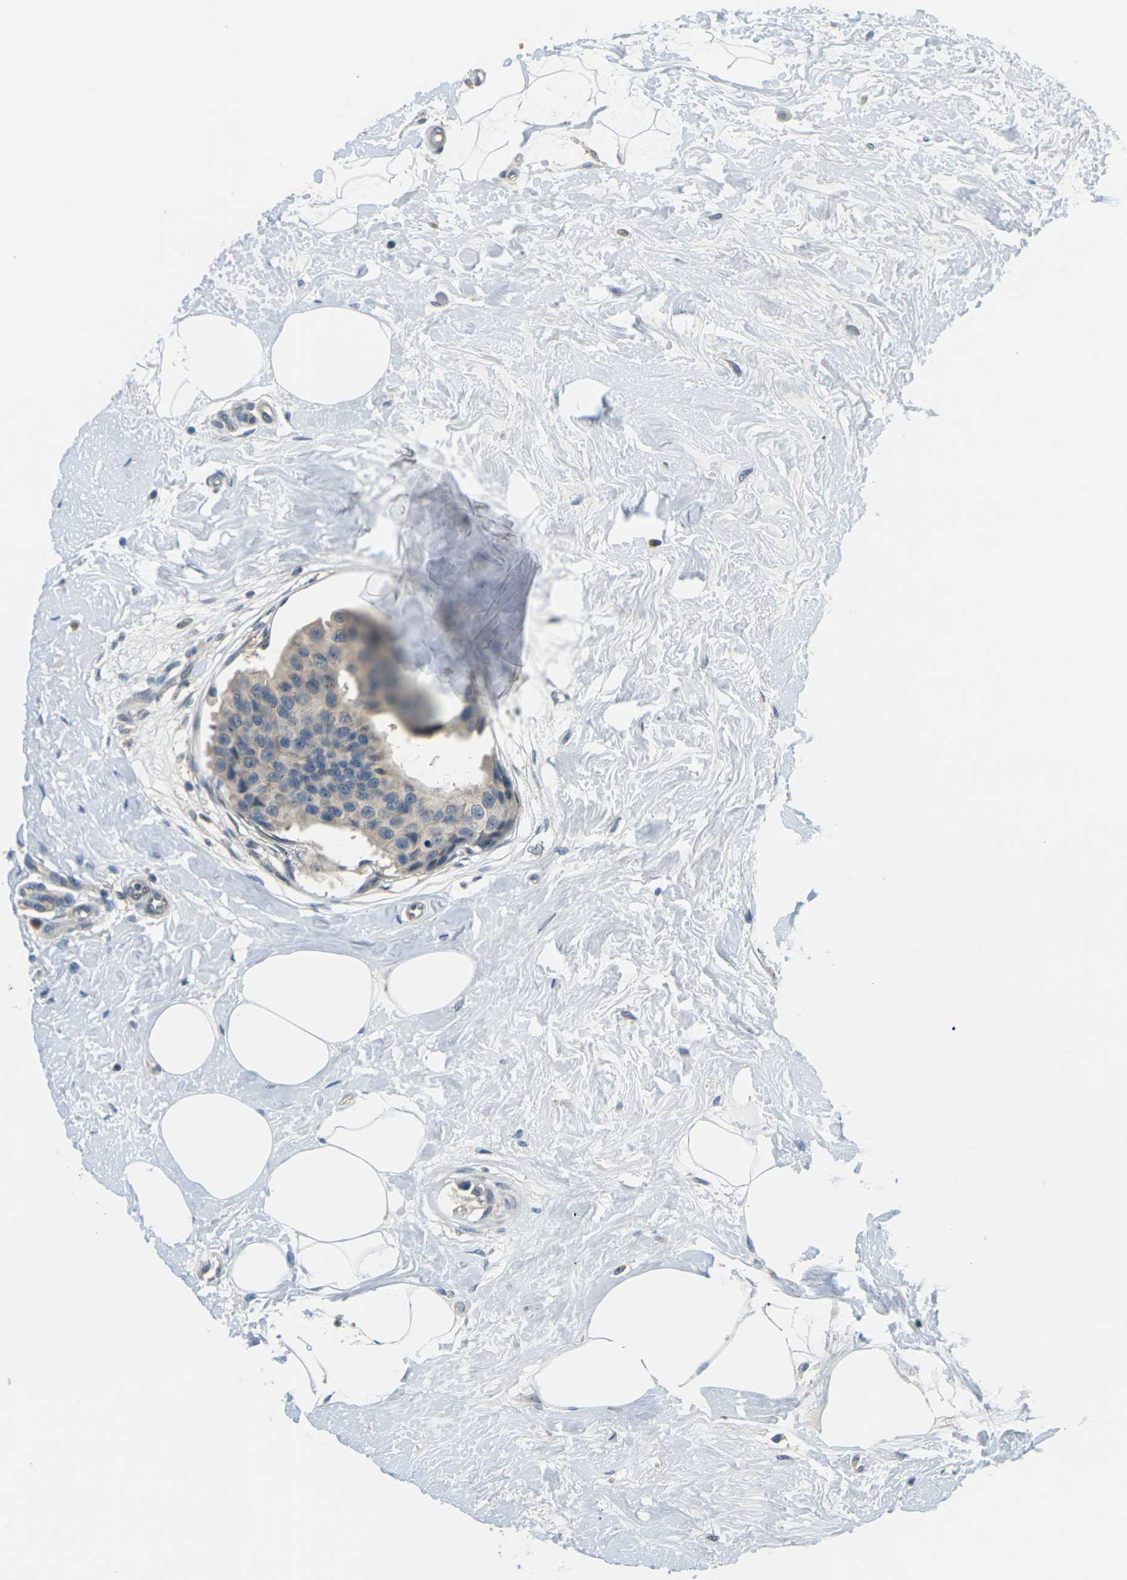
{"staining": {"intensity": "weak", "quantity": "<25%", "location": "cytoplasmic/membranous"}, "tissue": "breast cancer", "cell_type": "Tumor cells", "image_type": "cancer", "snomed": [{"axis": "morphology", "description": "Normal tissue, NOS"}, {"axis": "morphology", "description": "Duct carcinoma"}, {"axis": "topography", "description": "Breast"}], "caption": "DAB (3,3'-diaminobenzidine) immunohistochemical staining of human breast cancer reveals no significant positivity in tumor cells.", "gene": "SLC13A3", "patient": {"sex": "female", "age": 39}}